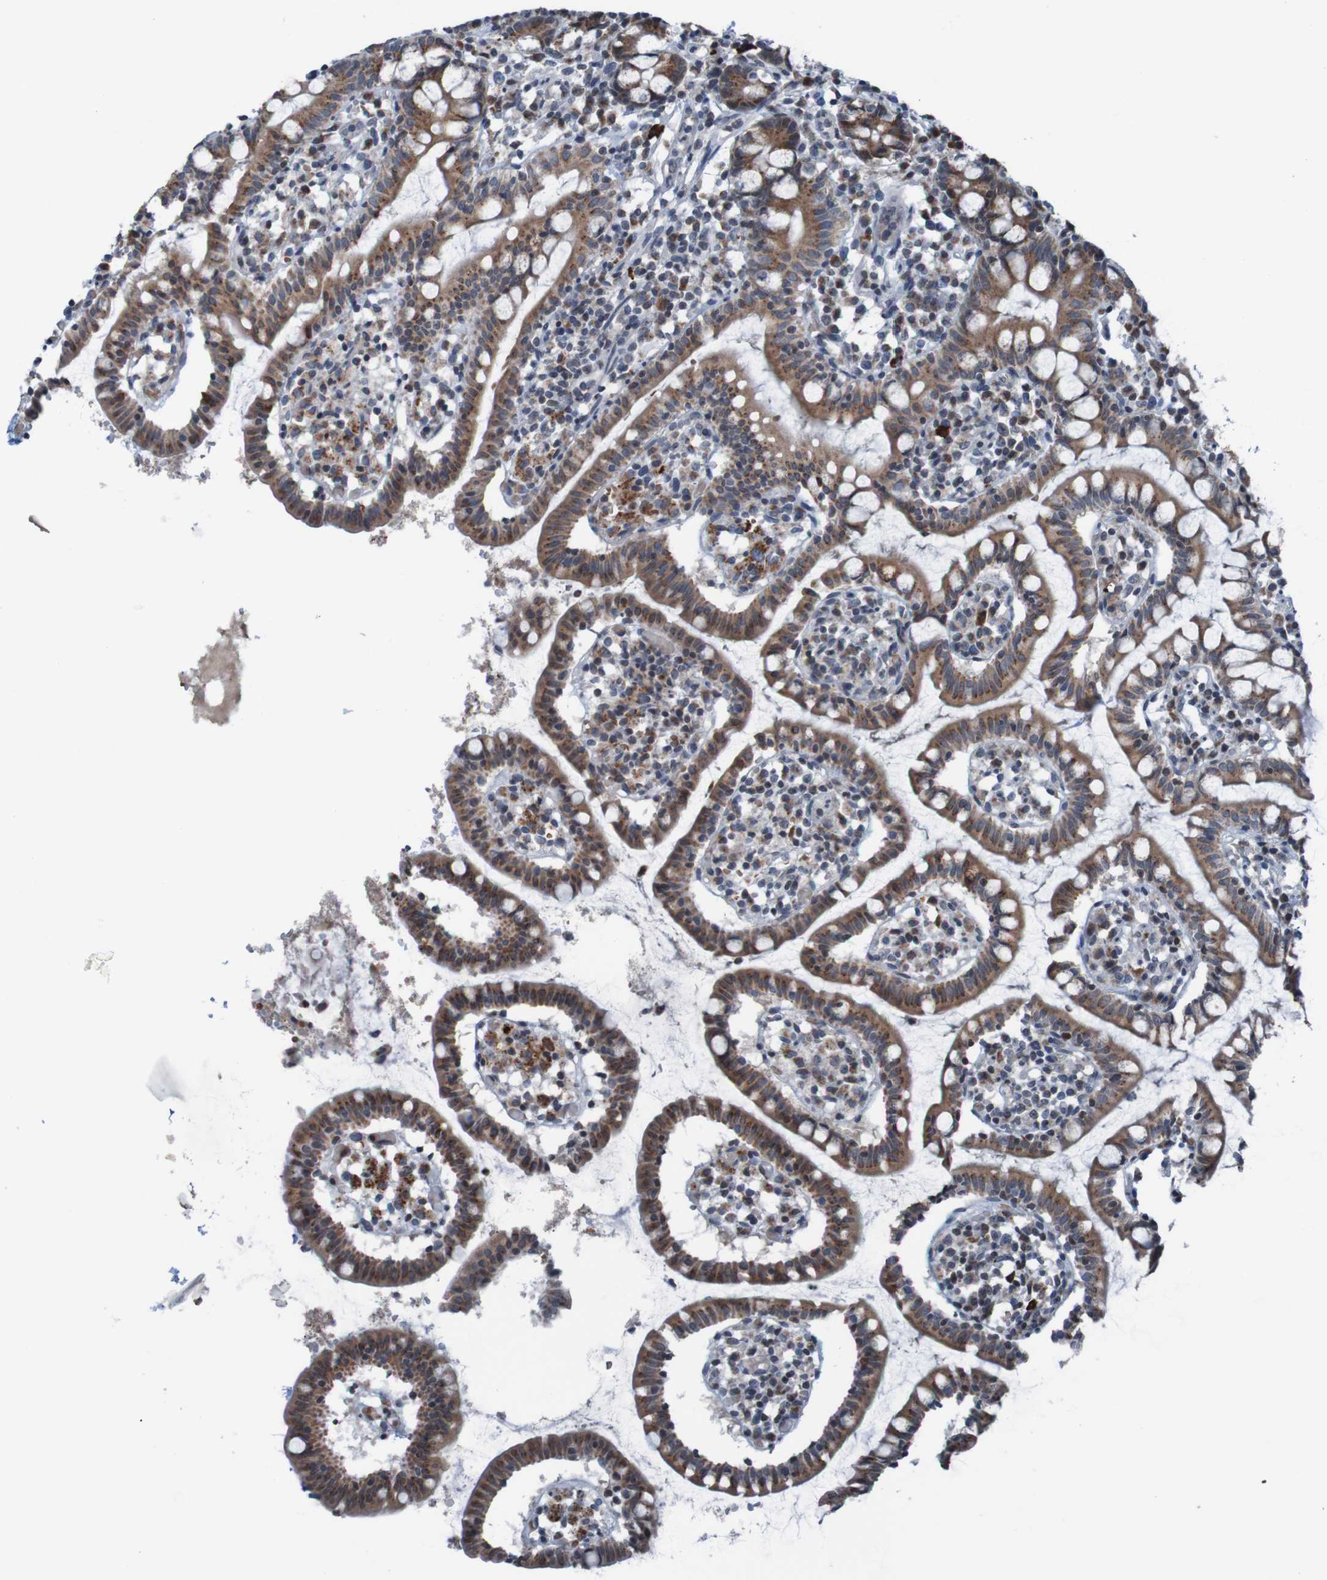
{"staining": {"intensity": "strong", "quantity": ">75%", "location": "cytoplasmic/membranous"}, "tissue": "small intestine", "cell_type": "Glandular cells", "image_type": "normal", "snomed": [{"axis": "morphology", "description": "Normal tissue, NOS"}, {"axis": "morphology", "description": "Cystadenocarcinoma, serous, Metastatic site"}, {"axis": "topography", "description": "Small intestine"}], "caption": "Unremarkable small intestine displays strong cytoplasmic/membranous staining in approximately >75% of glandular cells Using DAB (brown) and hematoxylin (blue) stains, captured at high magnification using brightfield microscopy..", "gene": "UNG", "patient": {"sex": "female", "age": 61}}